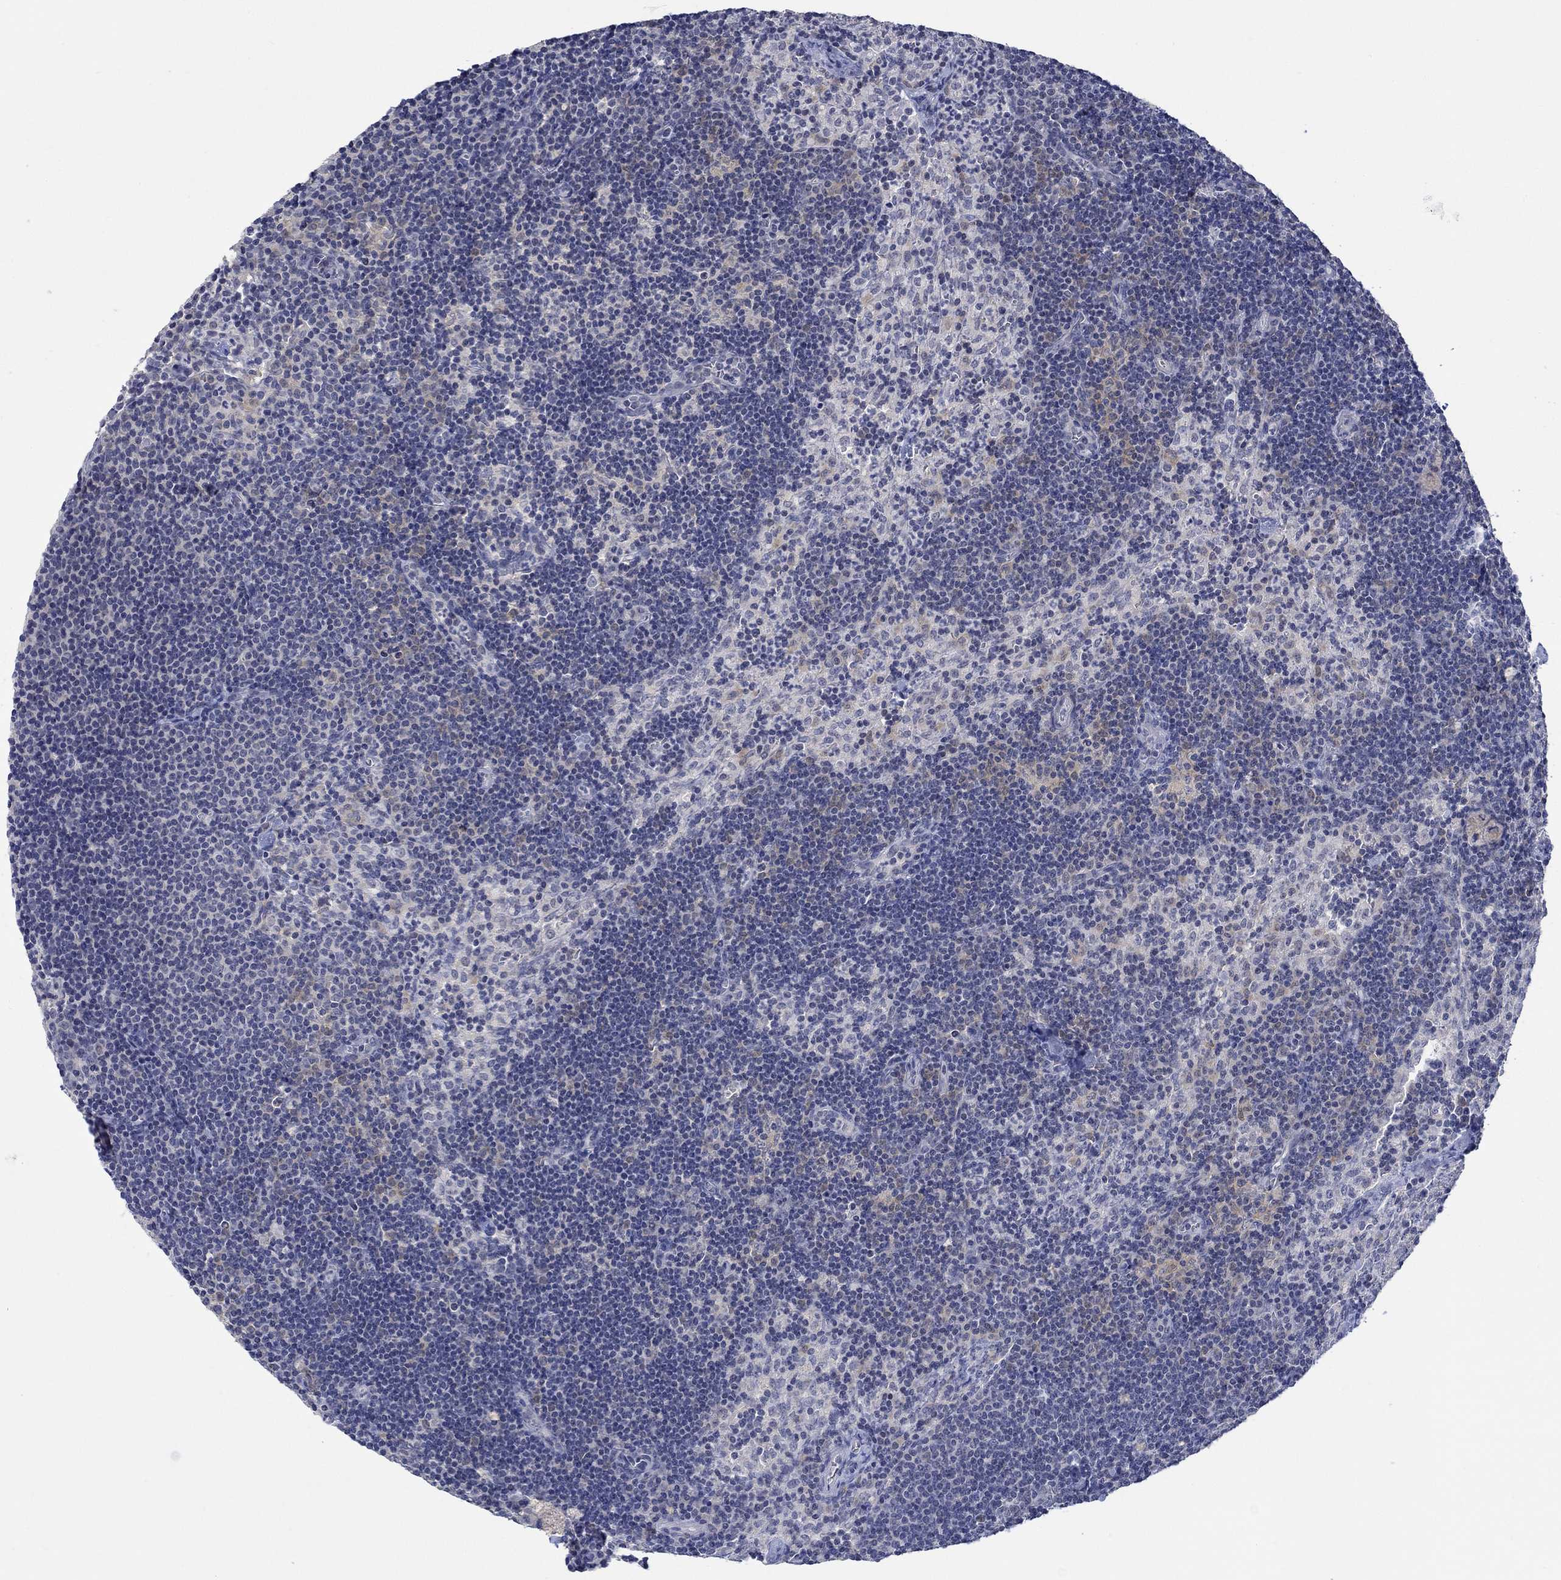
{"staining": {"intensity": "weak", "quantity": "<25%", "location": "cytoplasmic/membranous"}, "tissue": "lymph node", "cell_type": "Non-germinal center cells", "image_type": "normal", "snomed": [{"axis": "morphology", "description": "Normal tissue, NOS"}, {"axis": "topography", "description": "Lymph node"}], "caption": "Benign lymph node was stained to show a protein in brown. There is no significant expression in non-germinal center cells. (Brightfield microscopy of DAB immunohistochemistry at high magnification).", "gene": "WASF1", "patient": {"sex": "female", "age": 34}}